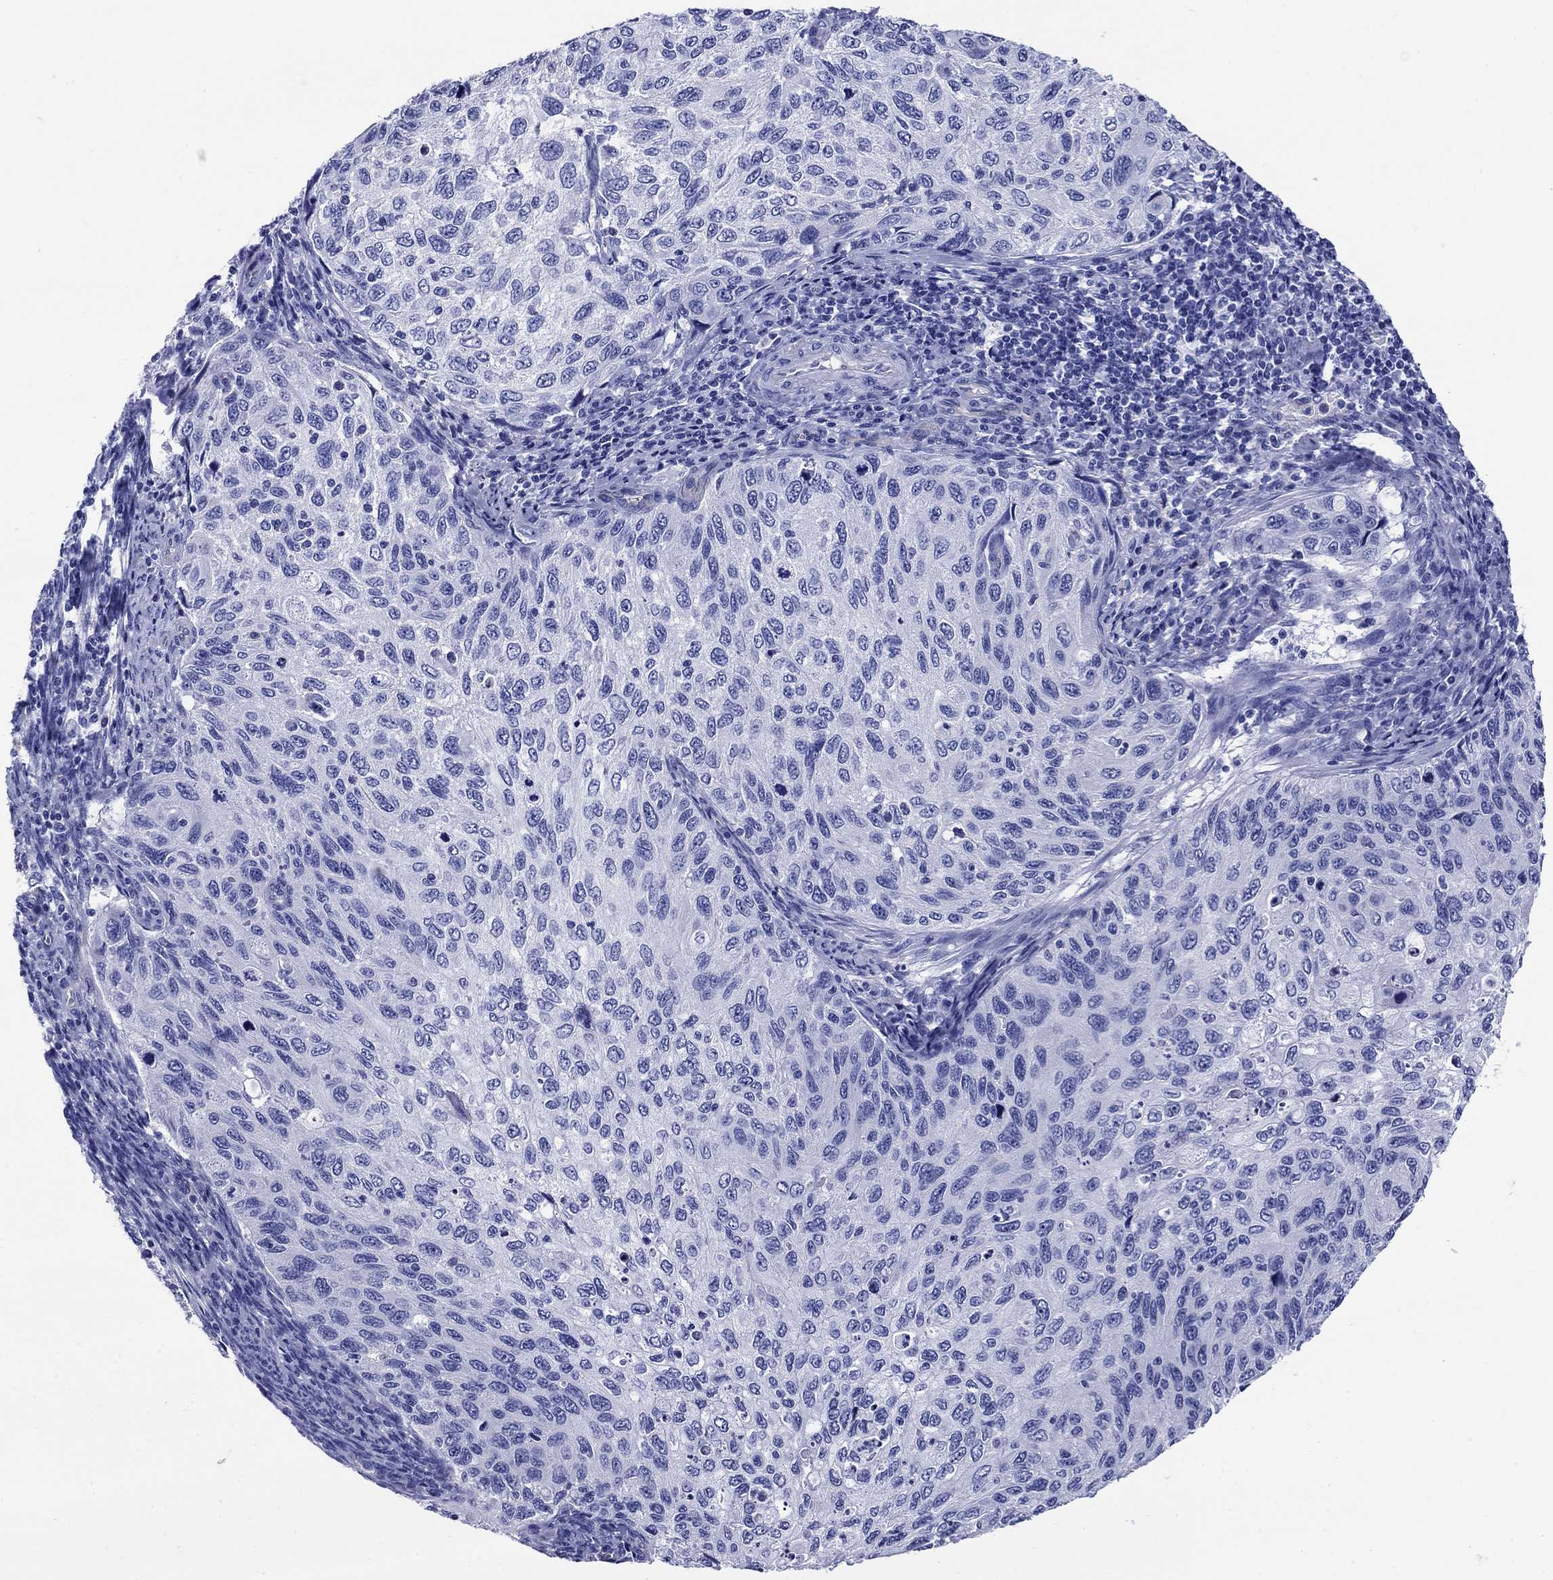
{"staining": {"intensity": "negative", "quantity": "none", "location": "none"}, "tissue": "cervical cancer", "cell_type": "Tumor cells", "image_type": "cancer", "snomed": [{"axis": "morphology", "description": "Squamous cell carcinoma, NOS"}, {"axis": "topography", "description": "Cervix"}], "caption": "Tumor cells show no significant protein expression in squamous cell carcinoma (cervical).", "gene": "SLC1A2", "patient": {"sex": "female", "age": 70}}